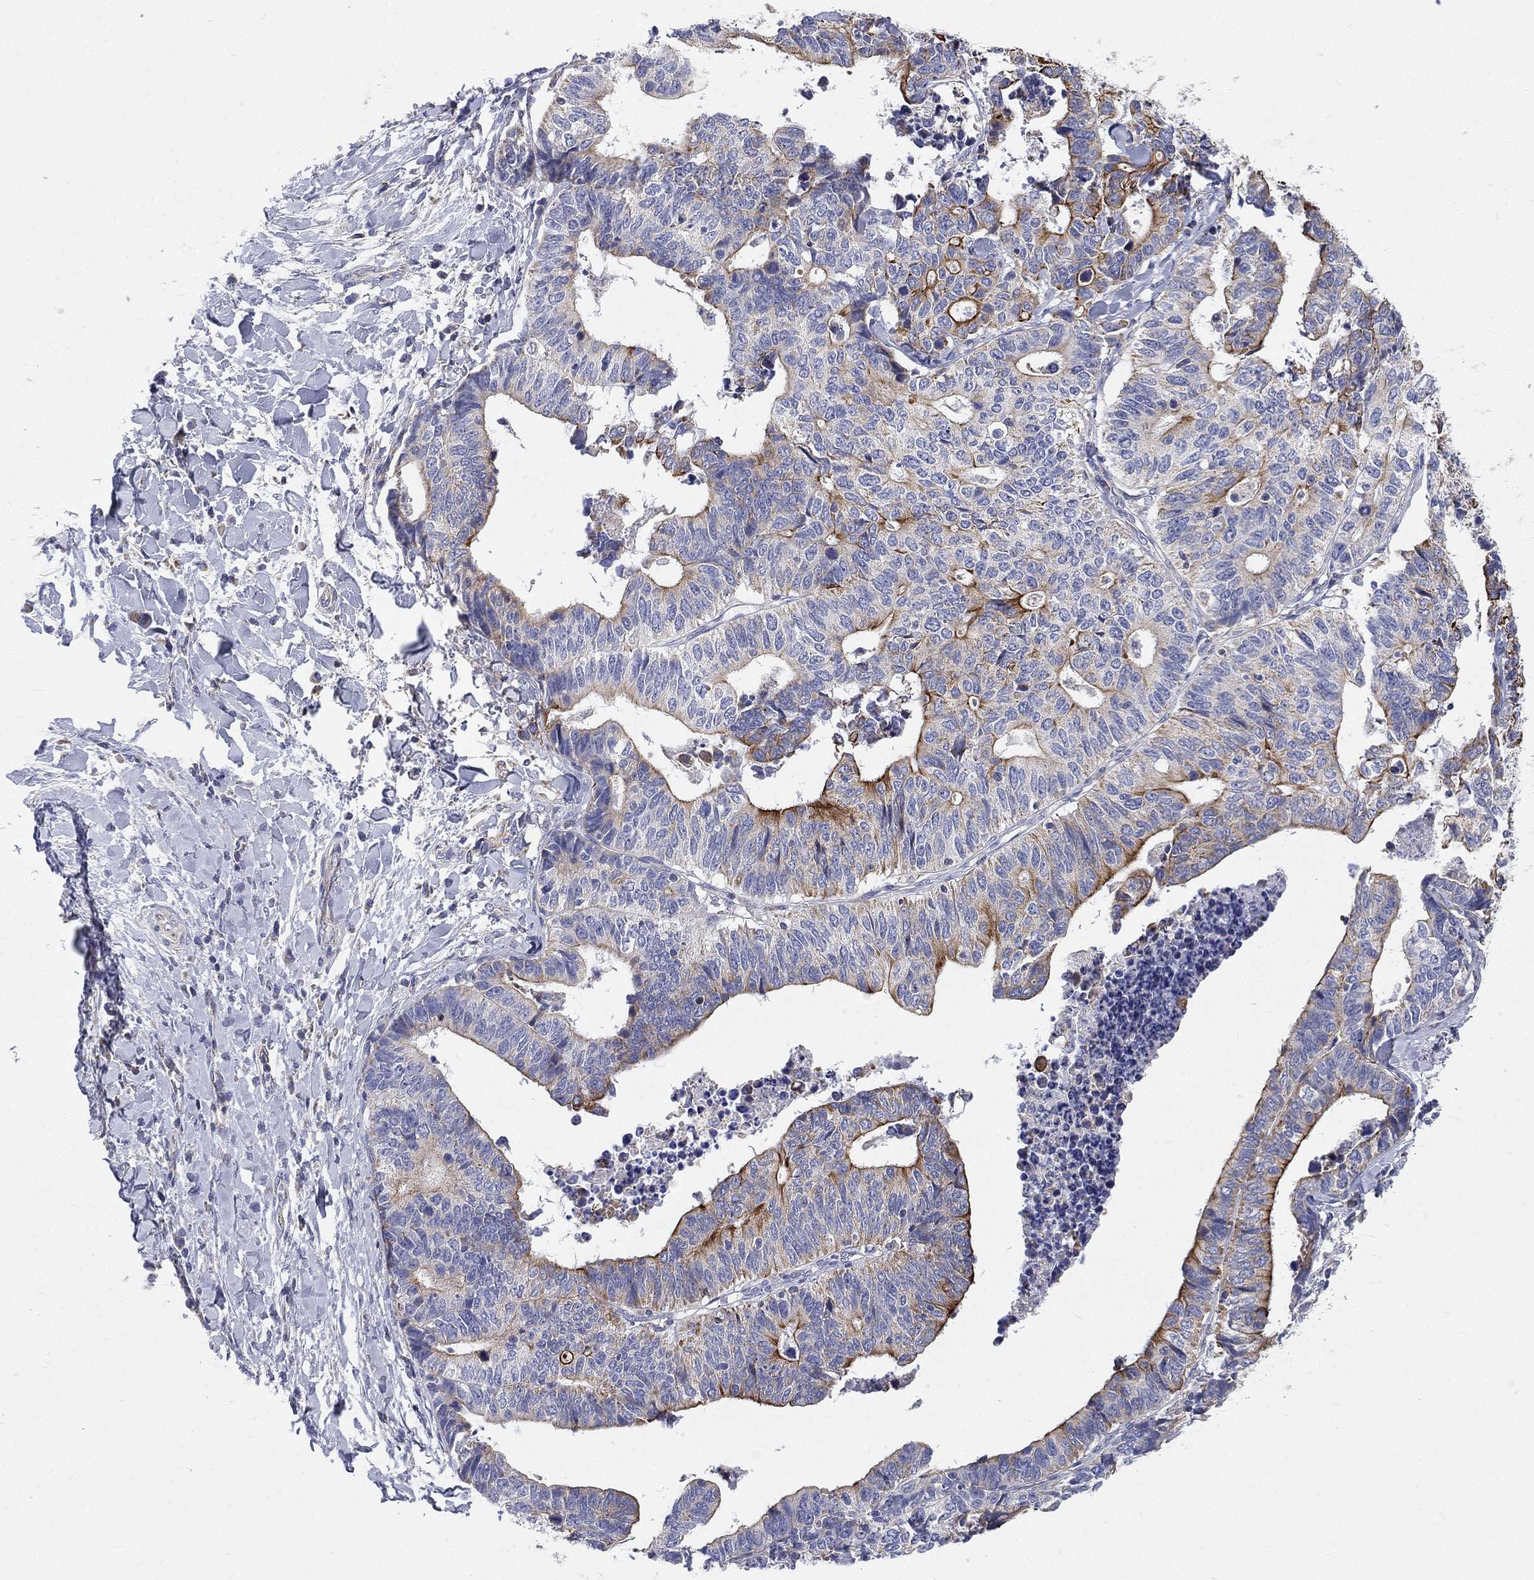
{"staining": {"intensity": "strong", "quantity": "25%-75%", "location": "cytoplasmic/membranous"}, "tissue": "stomach cancer", "cell_type": "Tumor cells", "image_type": "cancer", "snomed": [{"axis": "morphology", "description": "Adenocarcinoma, NOS"}, {"axis": "topography", "description": "Stomach, upper"}], "caption": "High-magnification brightfield microscopy of stomach cancer stained with DAB (3,3'-diaminobenzidine) (brown) and counterstained with hematoxylin (blue). tumor cells exhibit strong cytoplasmic/membranous expression is appreciated in approximately25%-75% of cells.", "gene": "PWWP3A", "patient": {"sex": "female", "age": 67}}